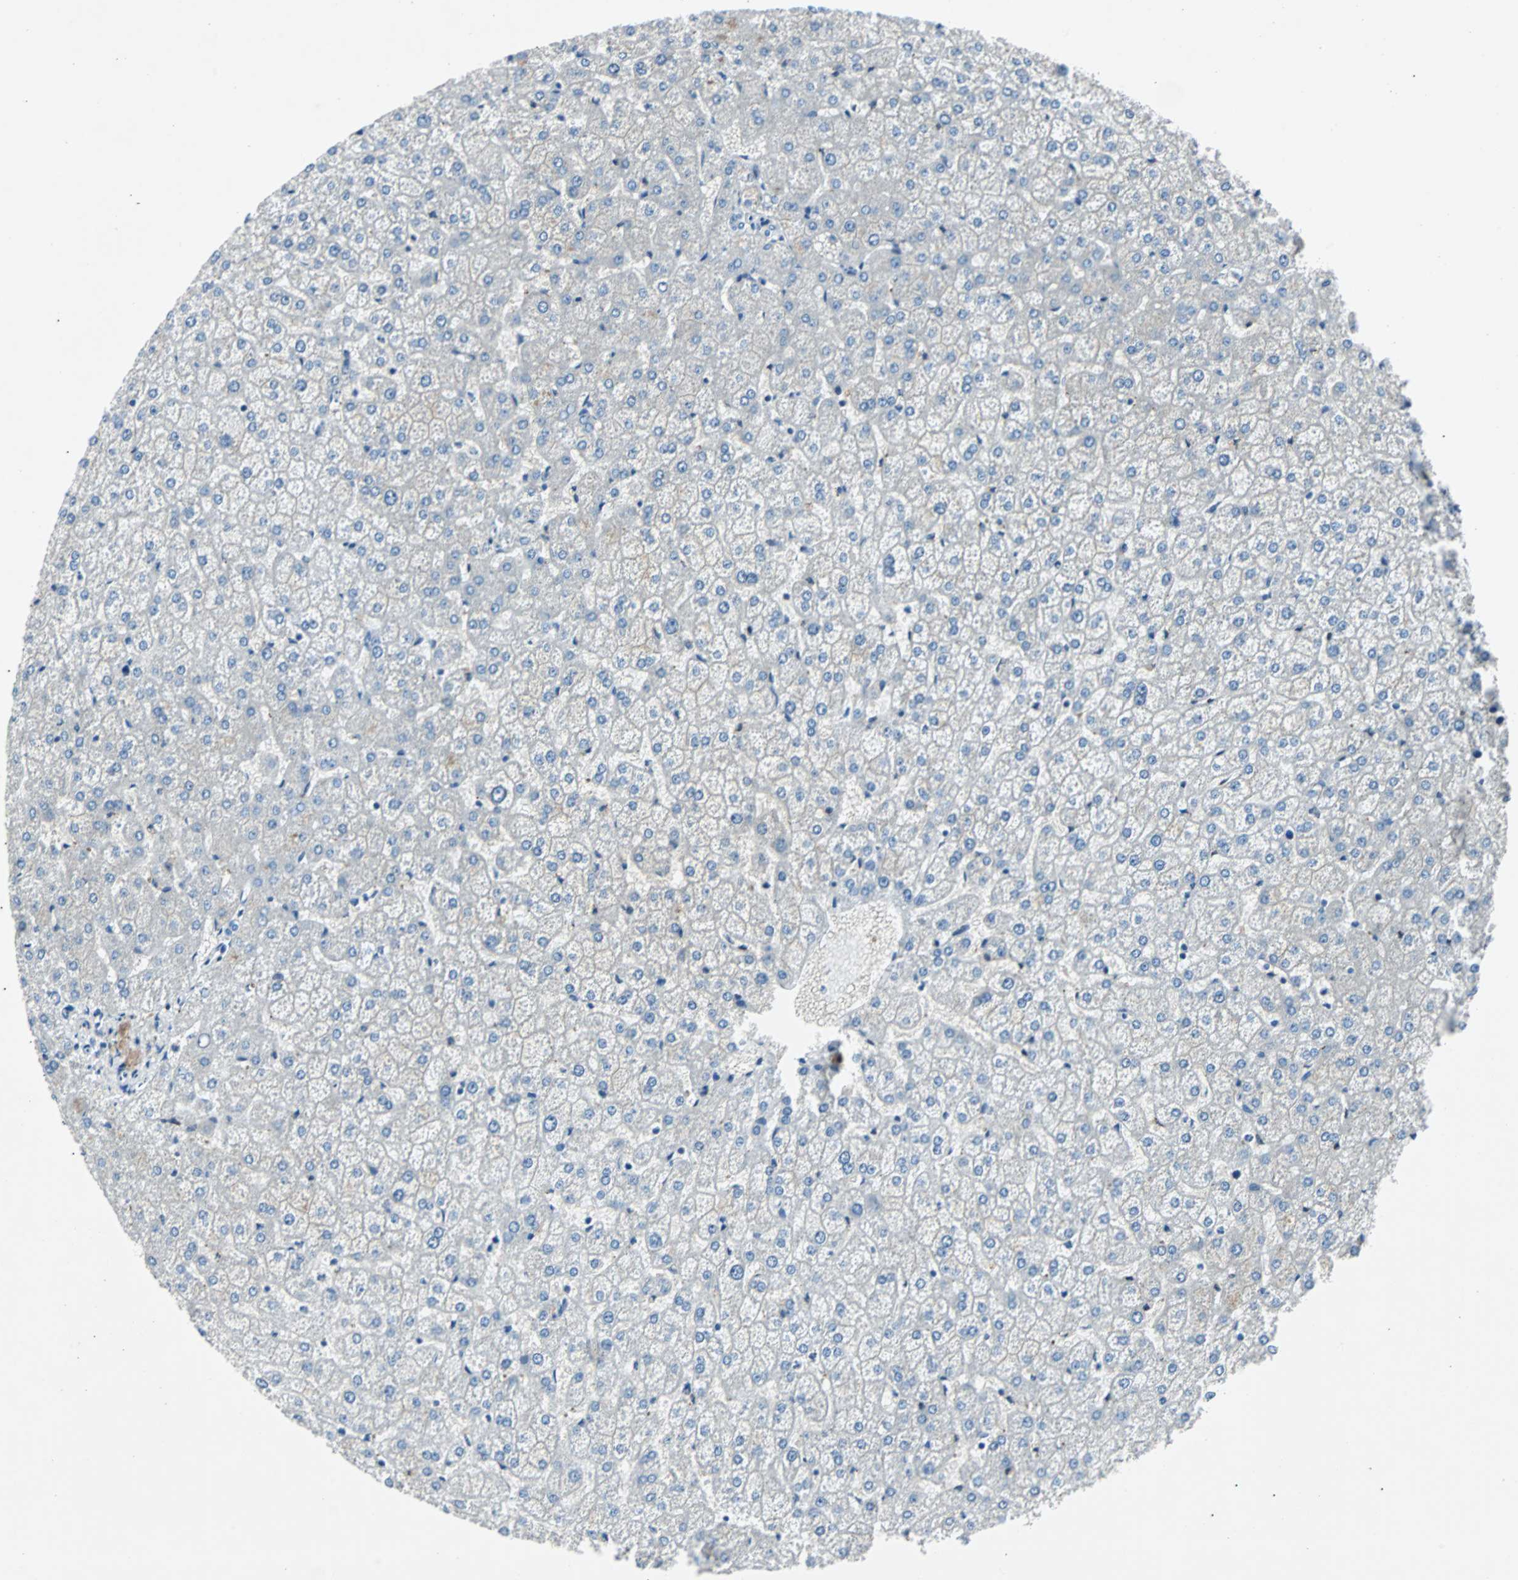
{"staining": {"intensity": "negative", "quantity": "none", "location": "none"}, "tissue": "liver", "cell_type": "Cholangiocytes", "image_type": "normal", "snomed": [{"axis": "morphology", "description": "Normal tissue, NOS"}, {"axis": "topography", "description": "Liver"}], "caption": "Micrograph shows no significant protein expression in cholangiocytes of benign liver. The staining is performed using DAB (3,3'-diaminobenzidine) brown chromogen with nuclei counter-stained in using hematoxylin.", "gene": "BBC3", "patient": {"sex": "female", "age": 32}}